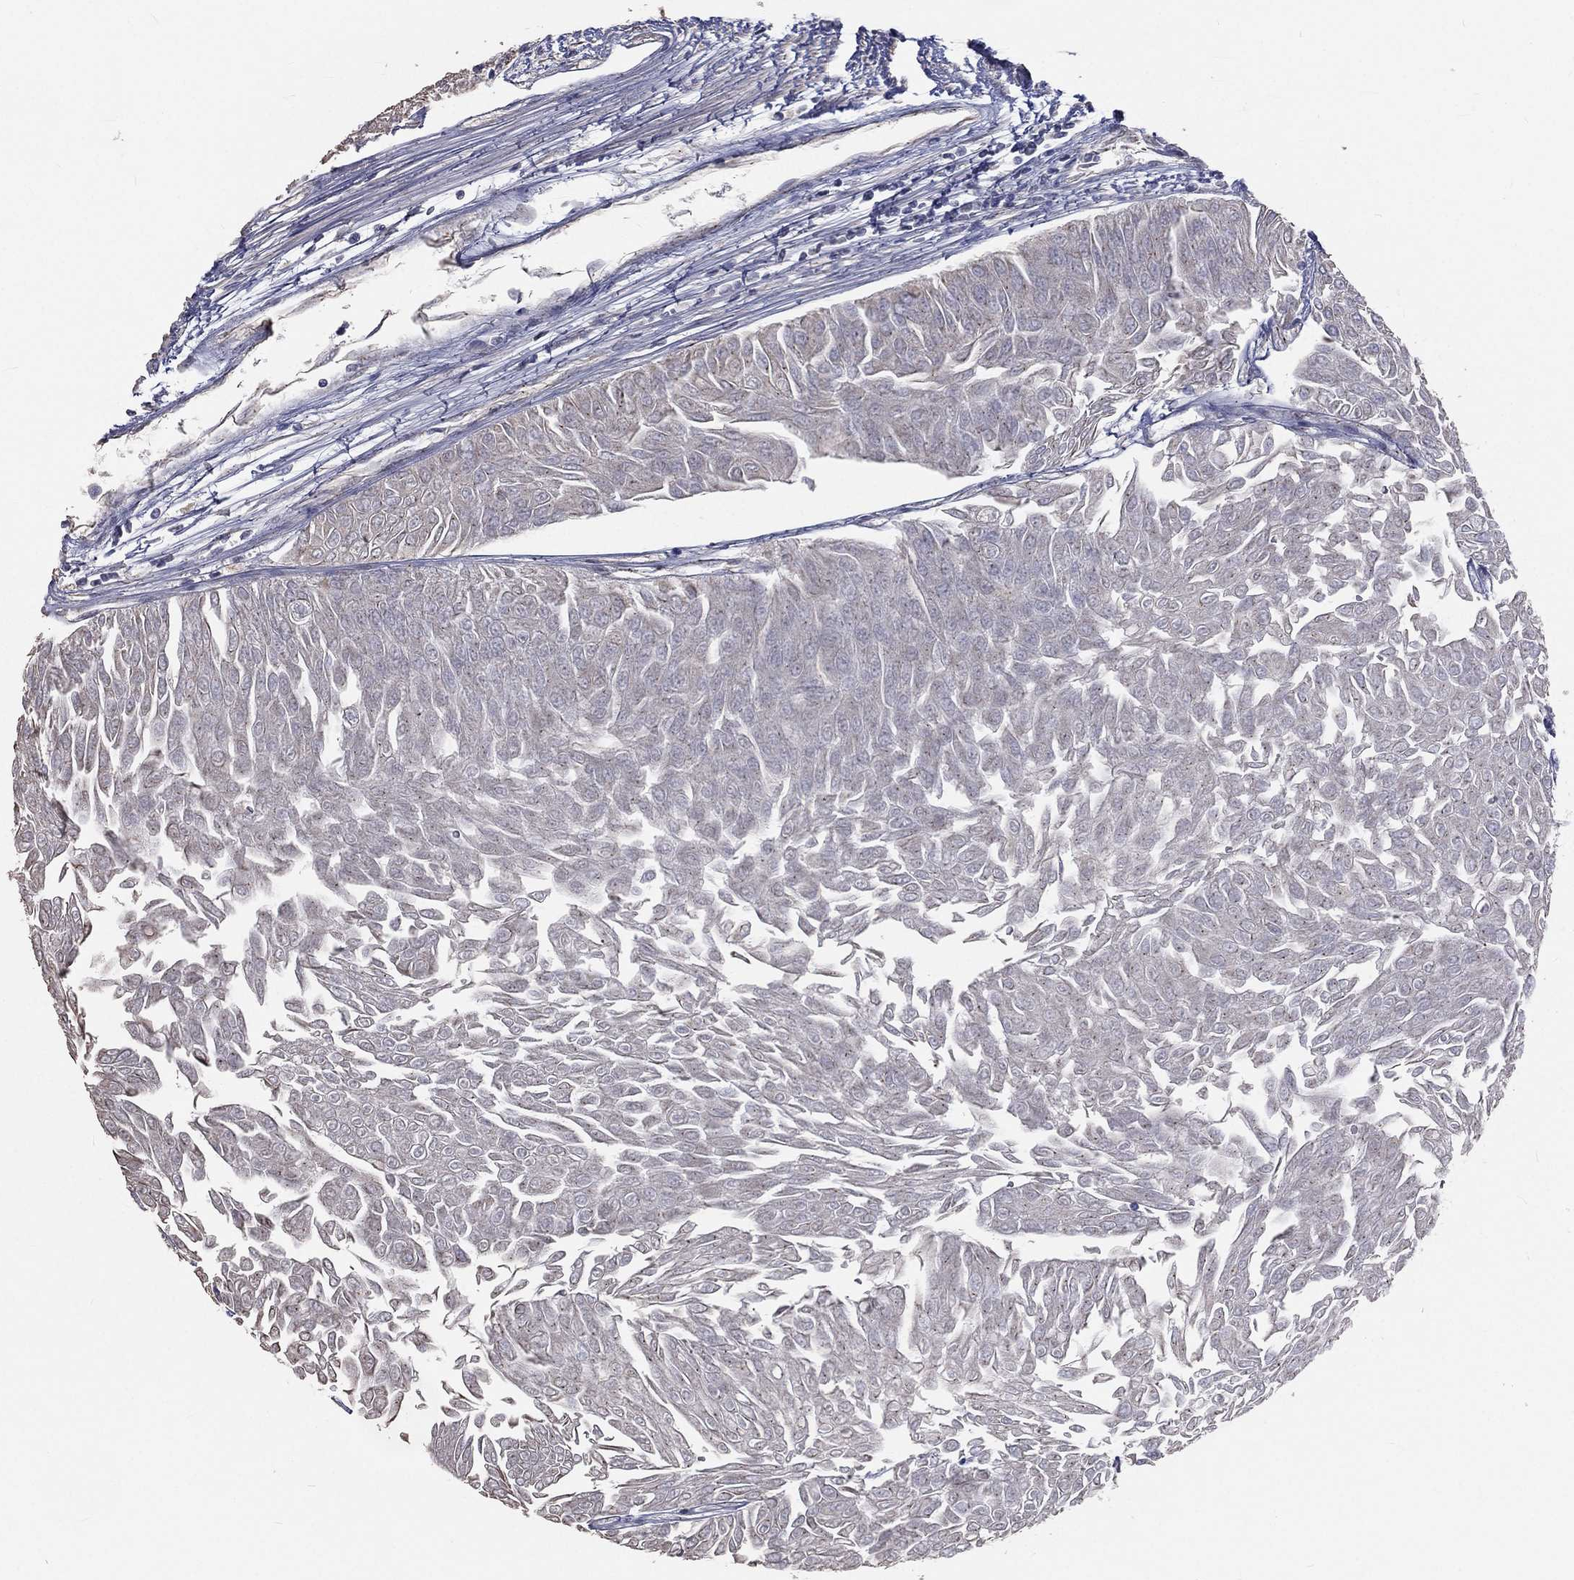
{"staining": {"intensity": "negative", "quantity": "none", "location": "none"}, "tissue": "urothelial cancer", "cell_type": "Tumor cells", "image_type": "cancer", "snomed": [{"axis": "morphology", "description": "Urothelial carcinoma, Low grade"}, {"axis": "topography", "description": "Urinary bladder"}], "caption": "An immunohistochemistry (IHC) image of urothelial cancer is shown. There is no staining in tumor cells of urothelial cancer.", "gene": "CROCC", "patient": {"sex": "male", "age": 67}}